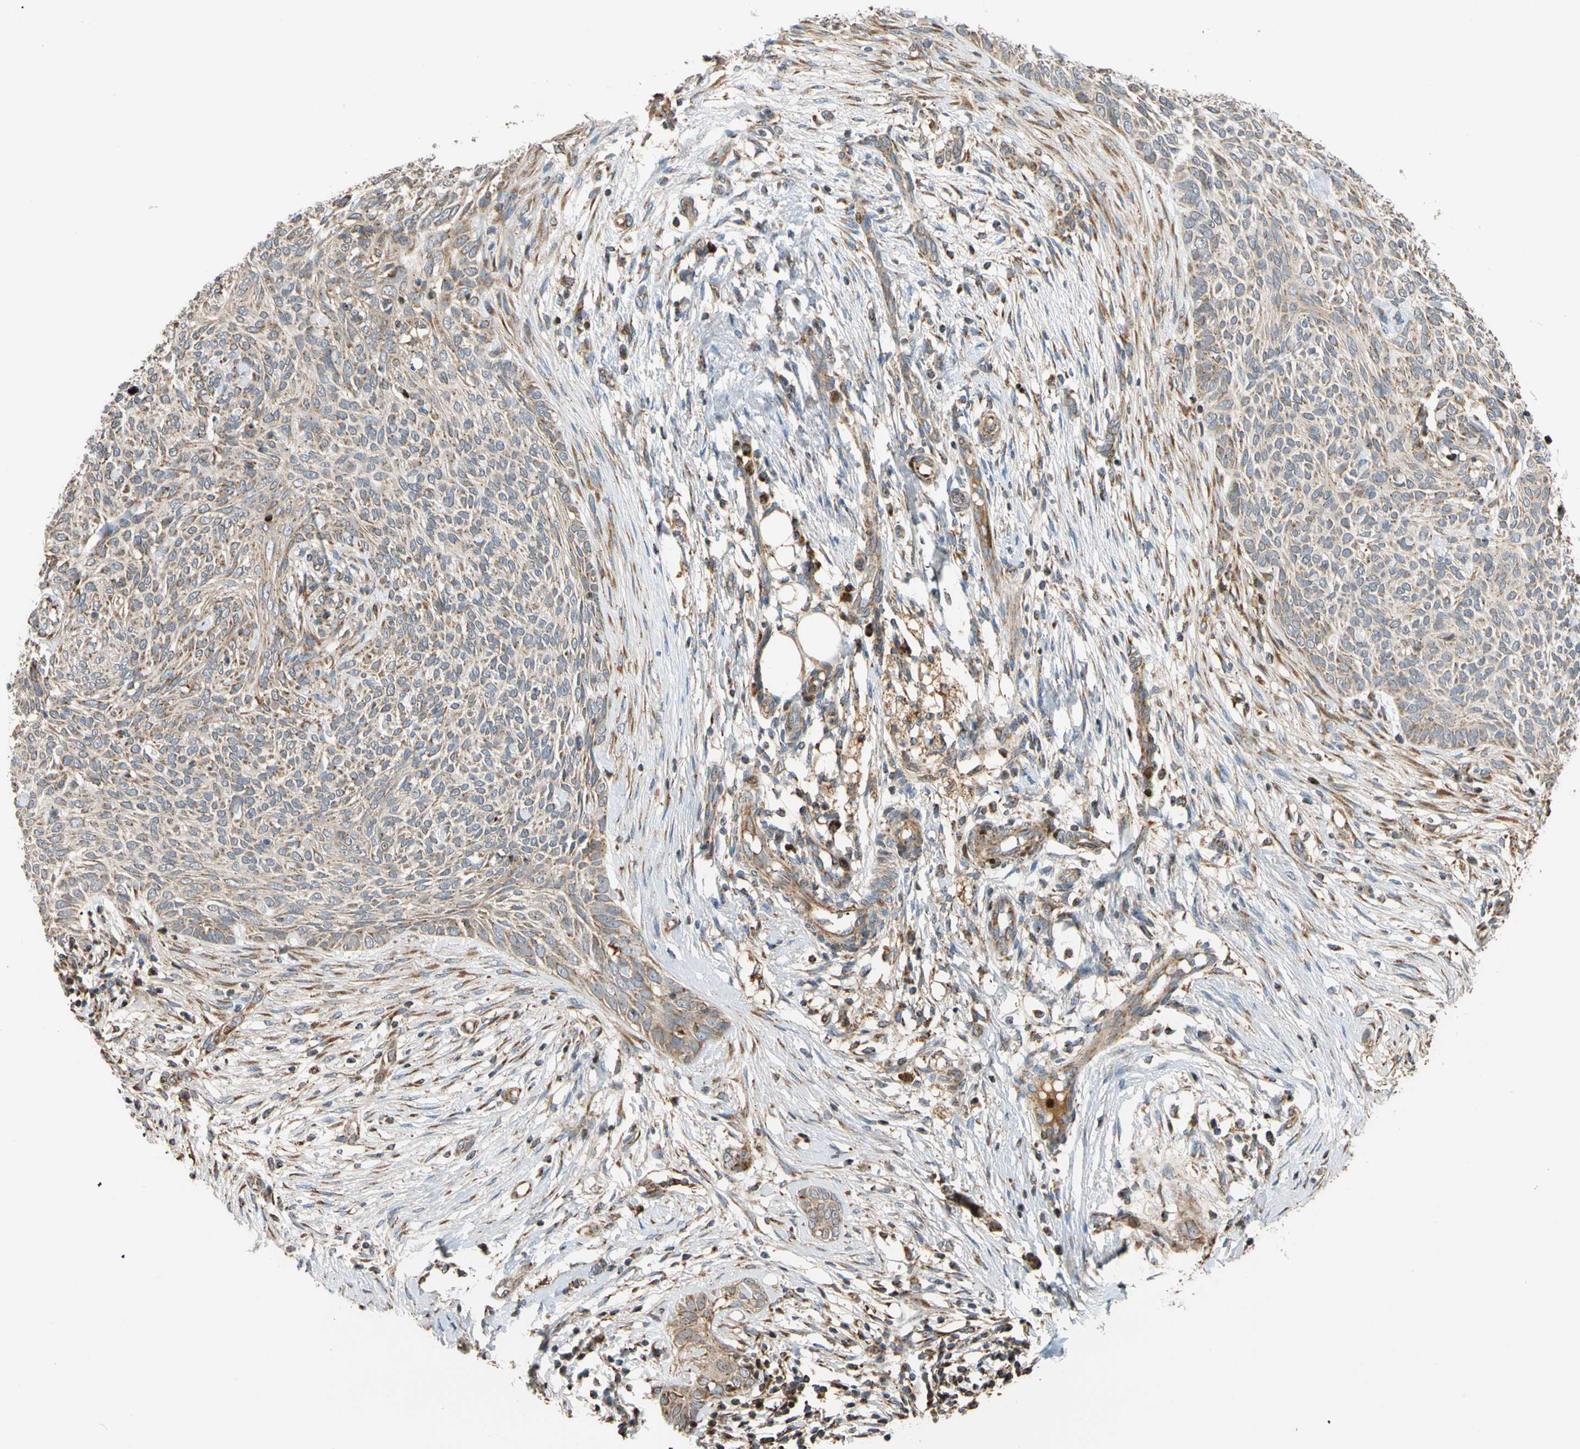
{"staining": {"intensity": "weak", "quantity": "25%-75%", "location": "cytoplasmic/membranous"}, "tissue": "skin cancer", "cell_type": "Tumor cells", "image_type": "cancer", "snomed": [{"axis": "morphology", "description": "Normal tissue, NOS"}, {"axis": "morphology", "description": "Basal cell carcinoma"}, {"axis": "topography", "description": "Skin"}], "caption": "About 25%-75% of tumor cells in human basal cell carcinoma (skin) demonstrate weak cytoplasmic/membranous protein expression as visualized by brown immunohistochemical staining.", "gene": "IP6K2", "patient": {"sex": "female", "age": 84}}